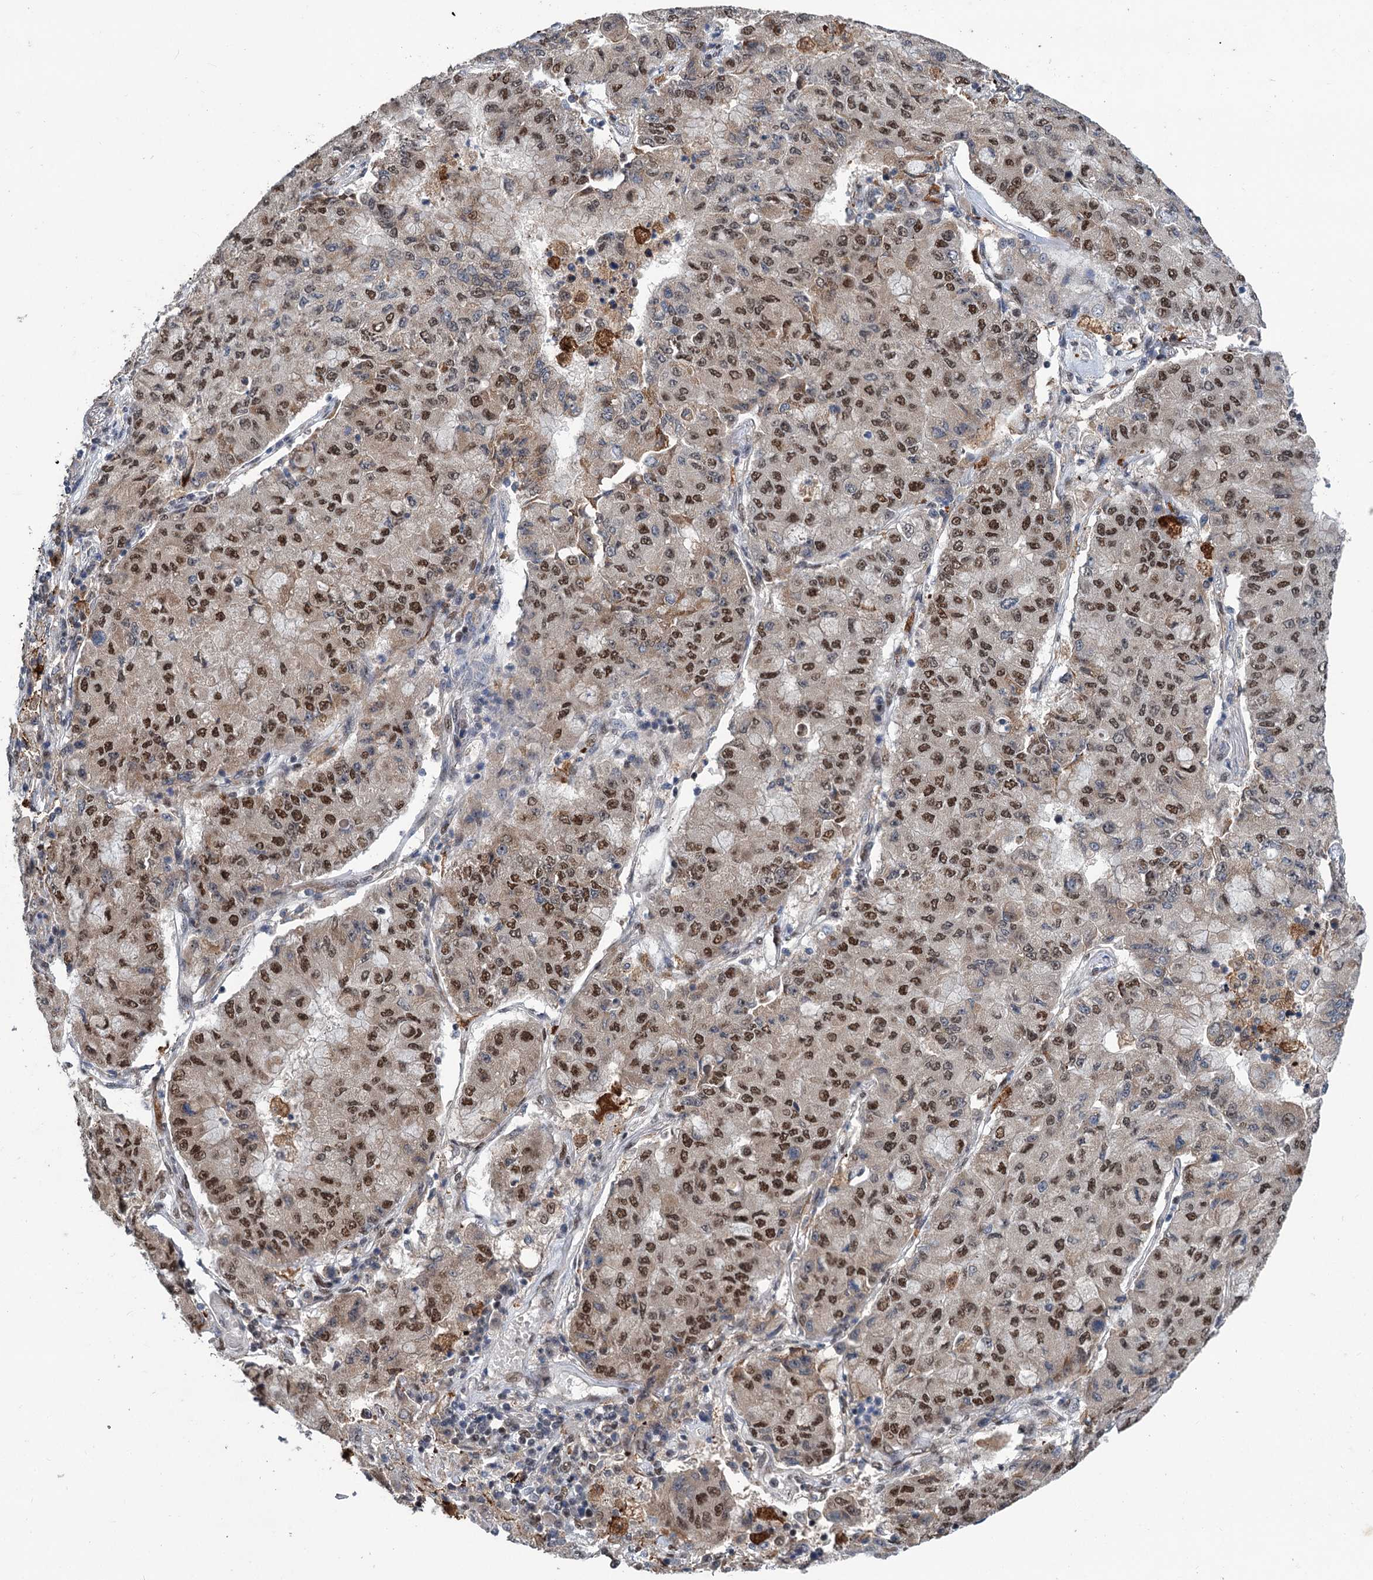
{"staining": {"intensity": "moderate", "quantity": ">75%", "location": "nuclear"}, "tissue": "lung cancer", "cell_type": "Tumor cells", "image_type": "cancer", "snomed": [{"axis": "morphology", "description": "Squamous cell carcinoma, NOS"}, {"axis": "topography", "description": "Lung"}], "caption": "Tumor cells display medium levels of moderate nuclear positivity in approximately >75% of cells in squamous cell carcinoma (lung).", "gene": "PHF8", "patient": {"sex": "male", "age": 74}}